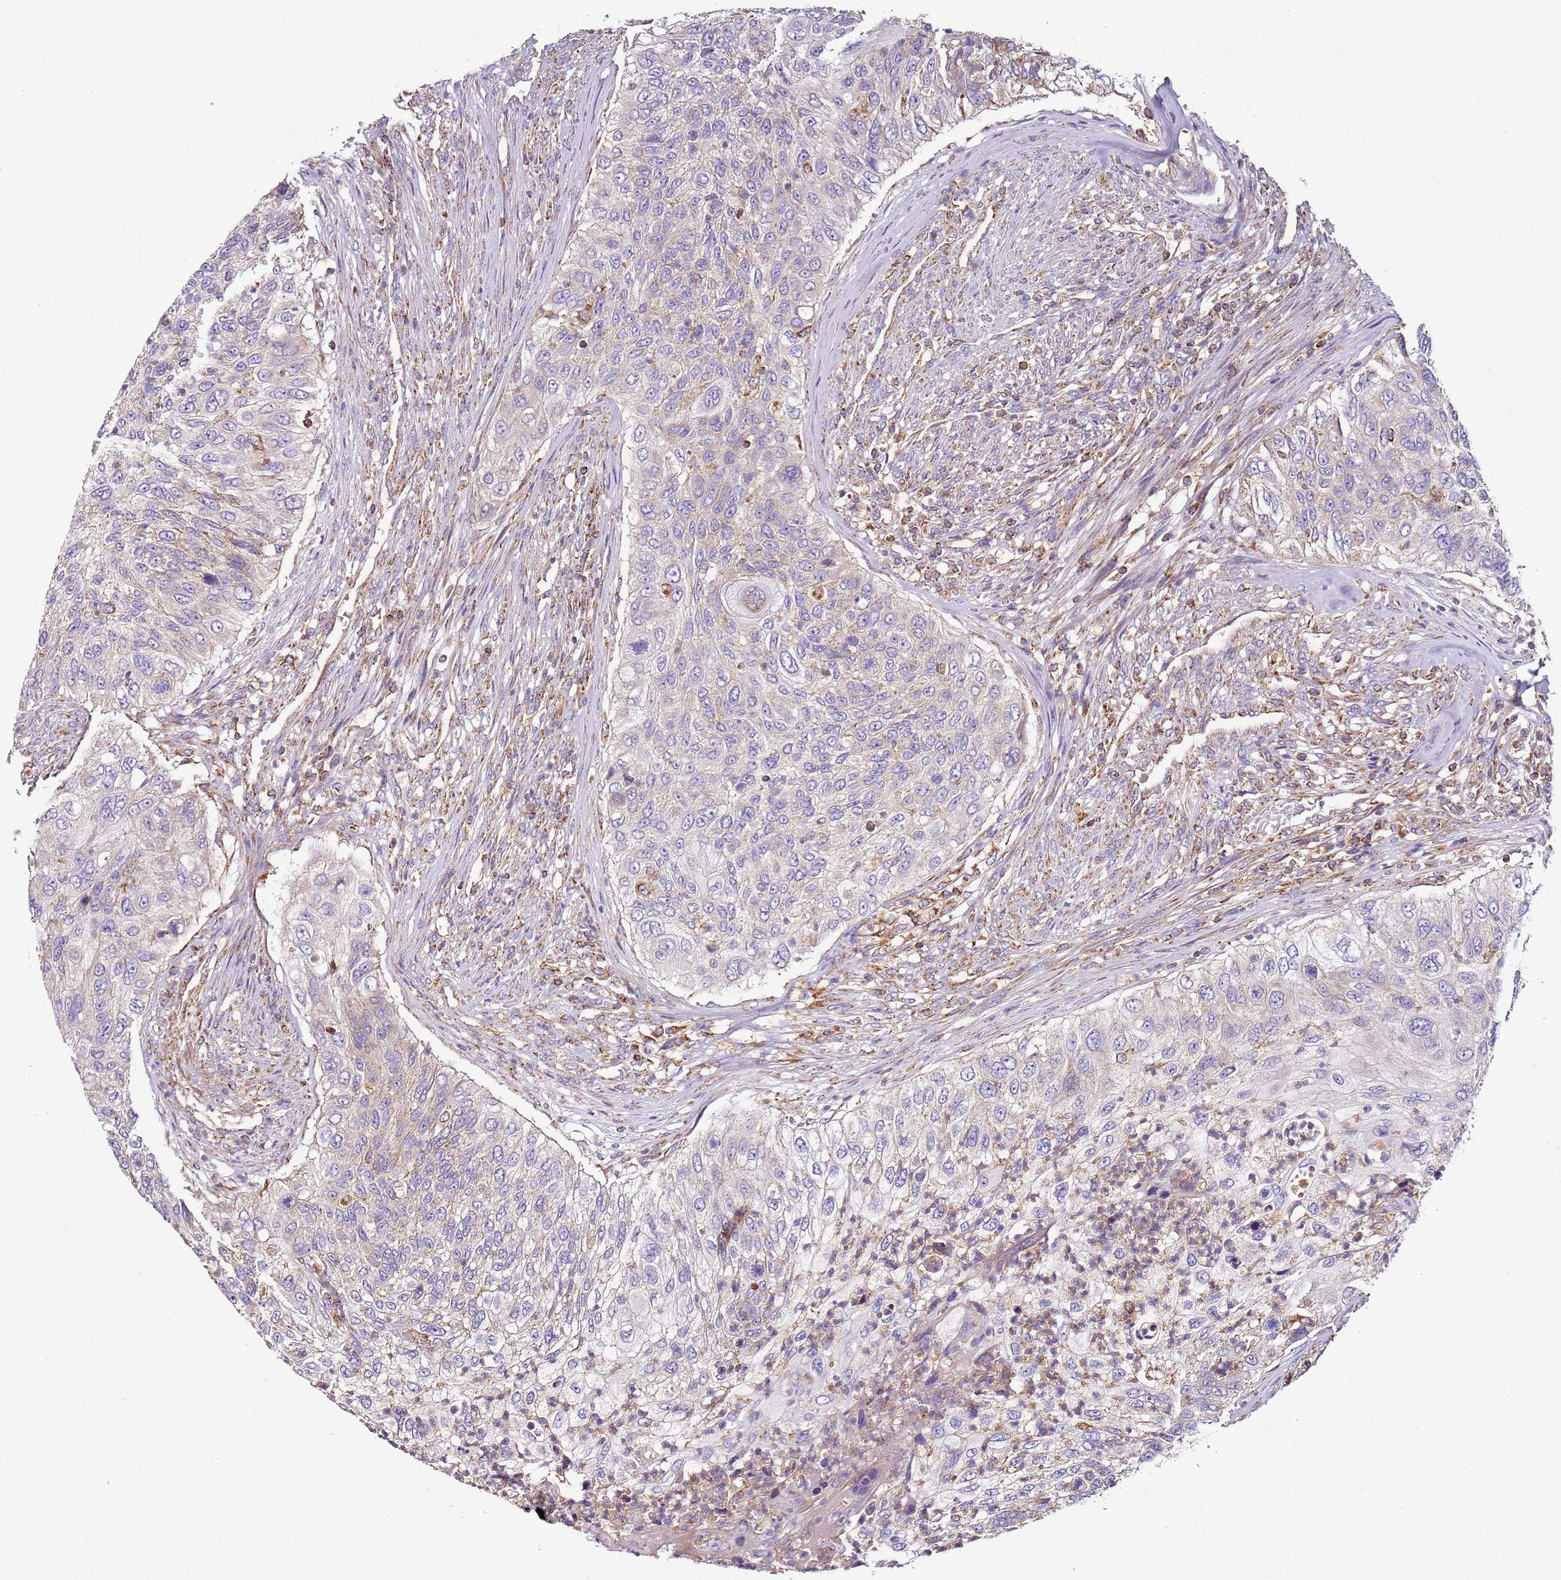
{"staining": {"intensity": "weak", "quantity": "<25%", "location": "cytoplasmic/membranous"}, "tissue": "urothelial cancer", "cell_type": "Tumor cells", "image_type": "cancer", "snomed": [{"axis": "morphology", "description": "Urothelial carcinoma, High grade"}, {"axis": "topography", "description": "Urinary bladder"}], "caption": "The image demonstrates no significant staining in tumor cells of urothelial cancer.", "gene": "RMND5A", "patient": {"sex": "female", "age": 60}}